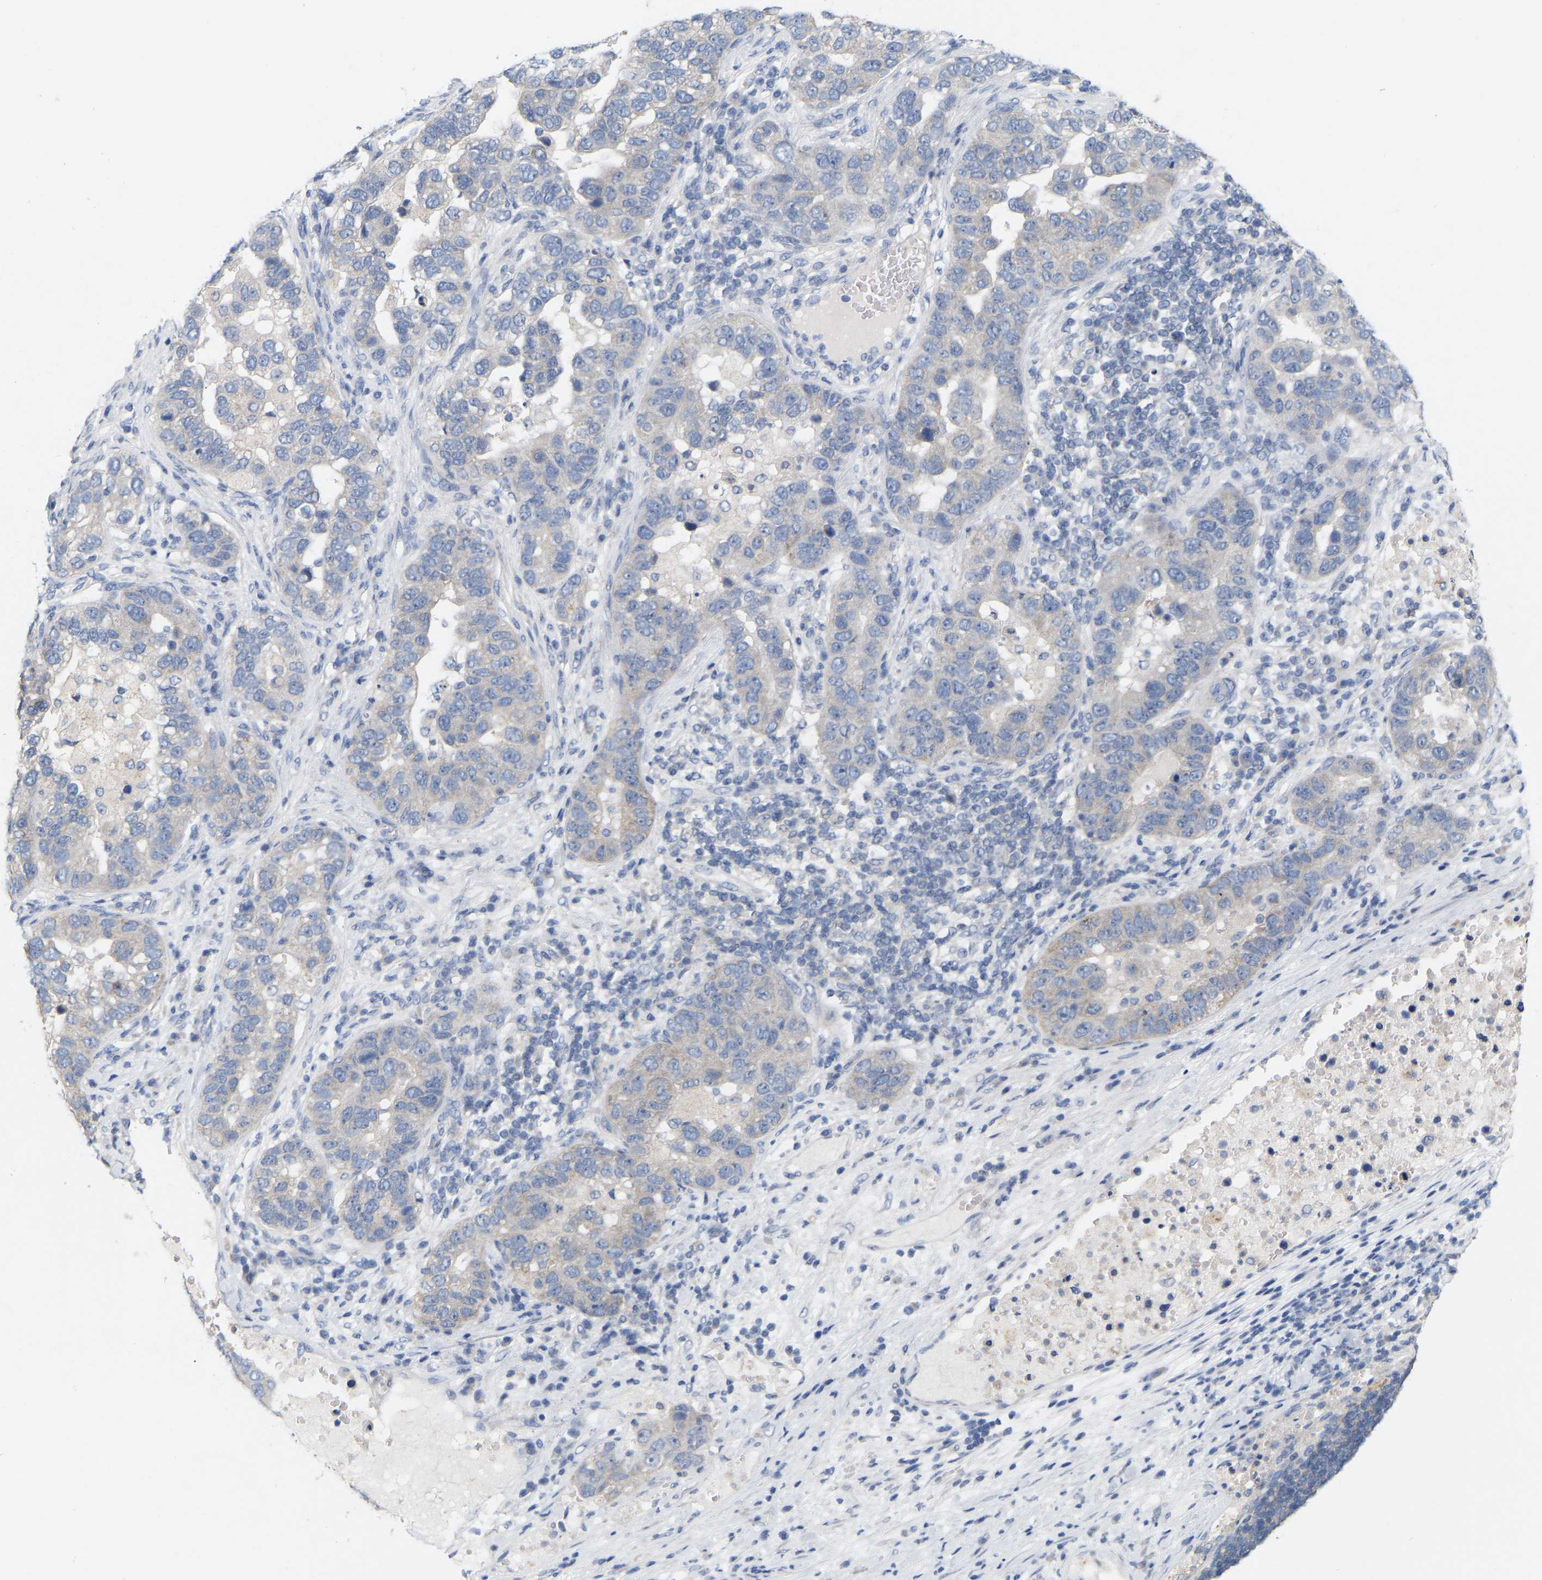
{"staining": {"intensity": "negative", "quantity": "none", "location": "none"}, "tissue": "pancreatic cancer", "cell_type": "Tumor cells", "image_type": "cancer", "snomed": [{"axis": "morphology", "description": "Adenocarcinoma, NOS"}, {"axis": "topography", "description": "Pancreas"}], "caption": "DAB immunohistochemical staining of human pancreatic cancer reveals no significant staining in tumor cells. (DAB (3,3'-diaminobenzidine) immunohistochemistry visualized using brightfield microscopy, high magnification).", "gene": "WIPI2", "patient": {"sex": "female", "age": 61}}